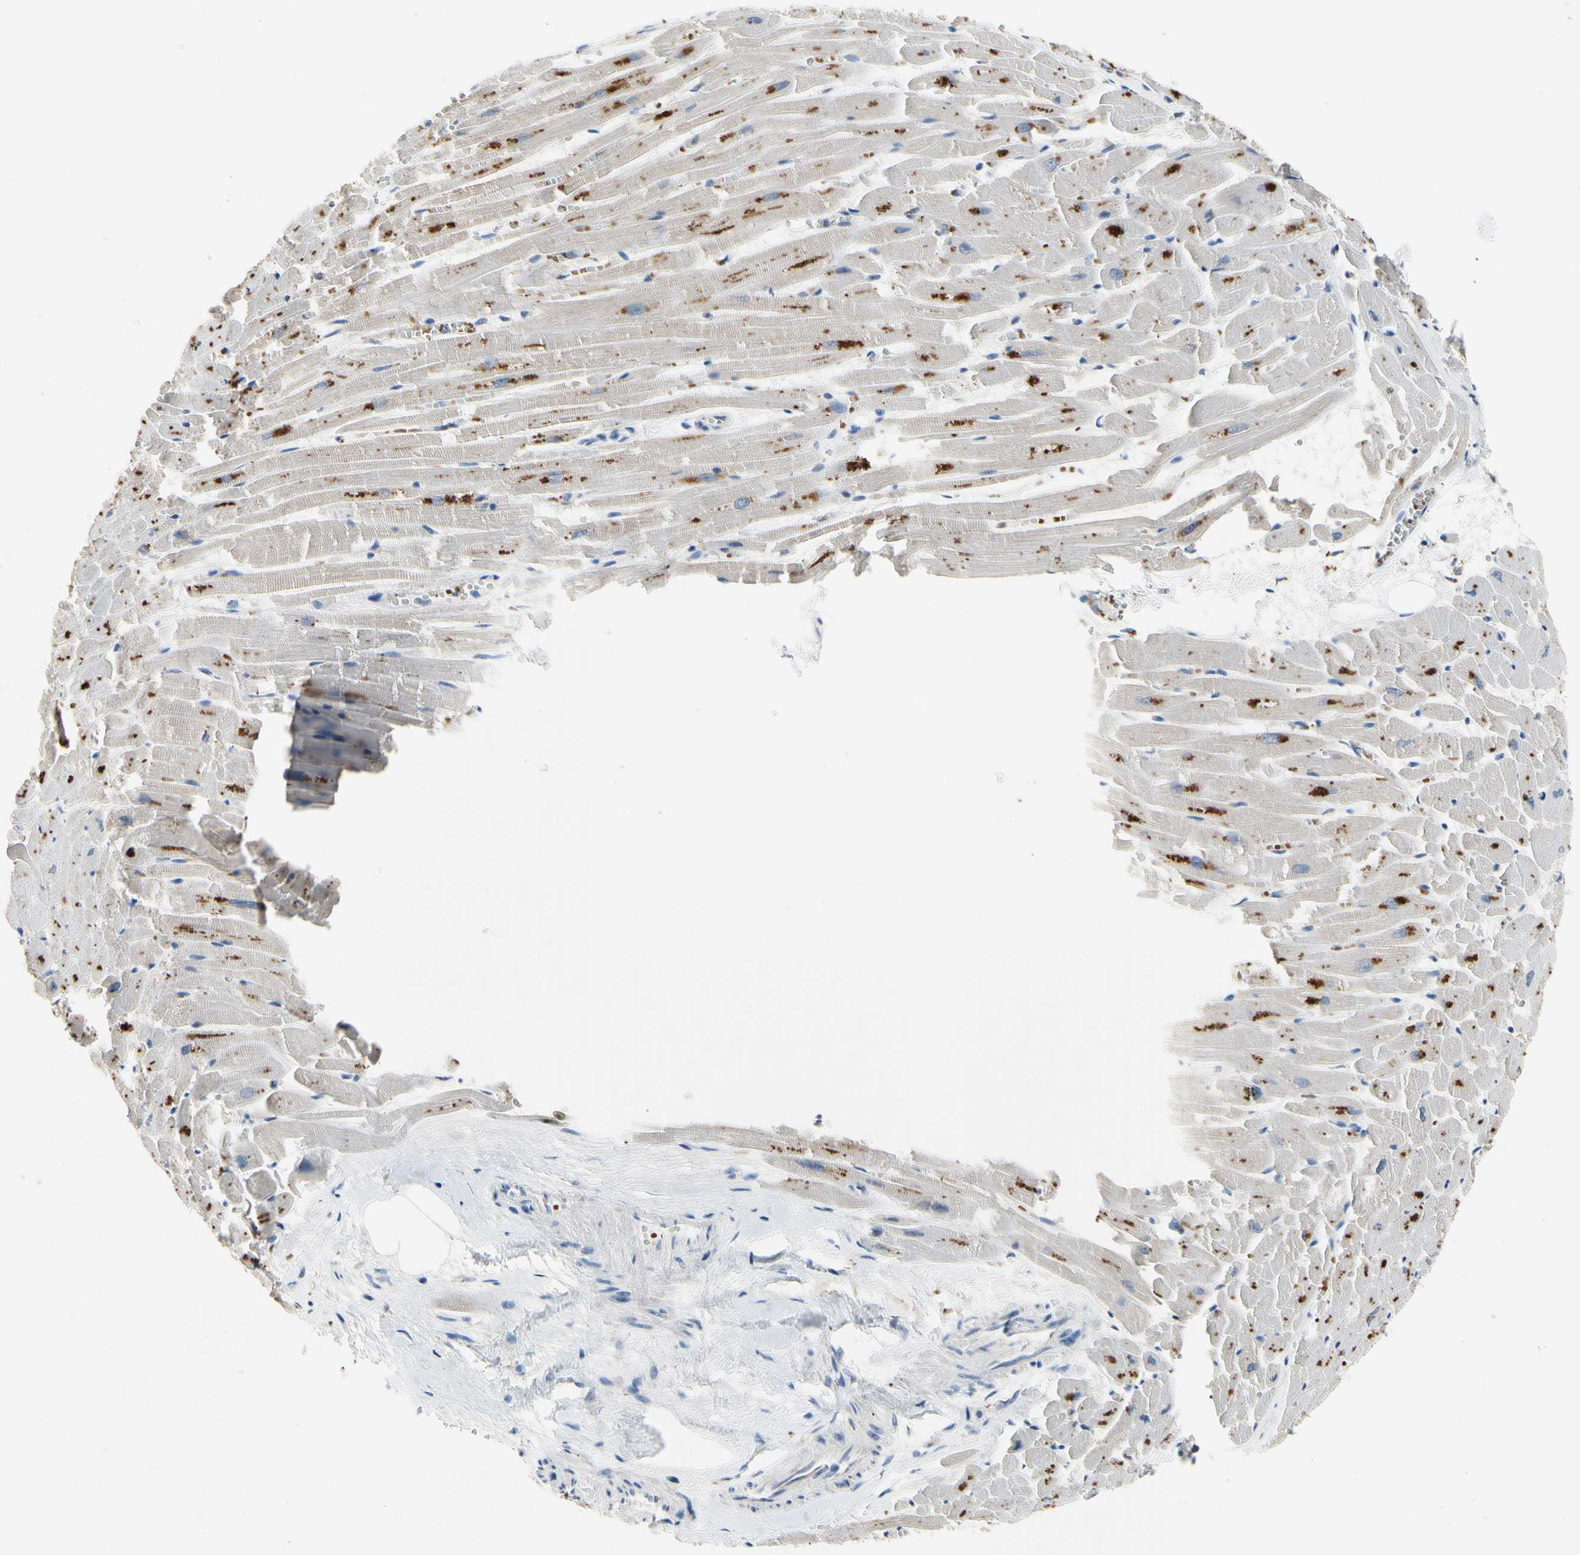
{"staining": {"intensity": "moderate", "quantity": "25%-75%", "location": "cytoplasmic/membranous"}, "tissue": "heart muscle", "cell_type": "Cardiomyocytes", "image_type": "normal", "snomed": [{"axis": "morphology", "description": "Normal tissue, NOS"}, {"axis": "topography", "description": "Heart"}], "caption": "High-magnification brightfield microscopy of unremarkable heart muscle stained with DAB (brown) and counterstained with hematoxylin (blue). cardiomyocytes exhibit moderate cytoplasmic/membranous positivity is present in approximately25%-75% of cells.", "gene": "RETSAT", "patient": {"sex": "female", "age": 19}}